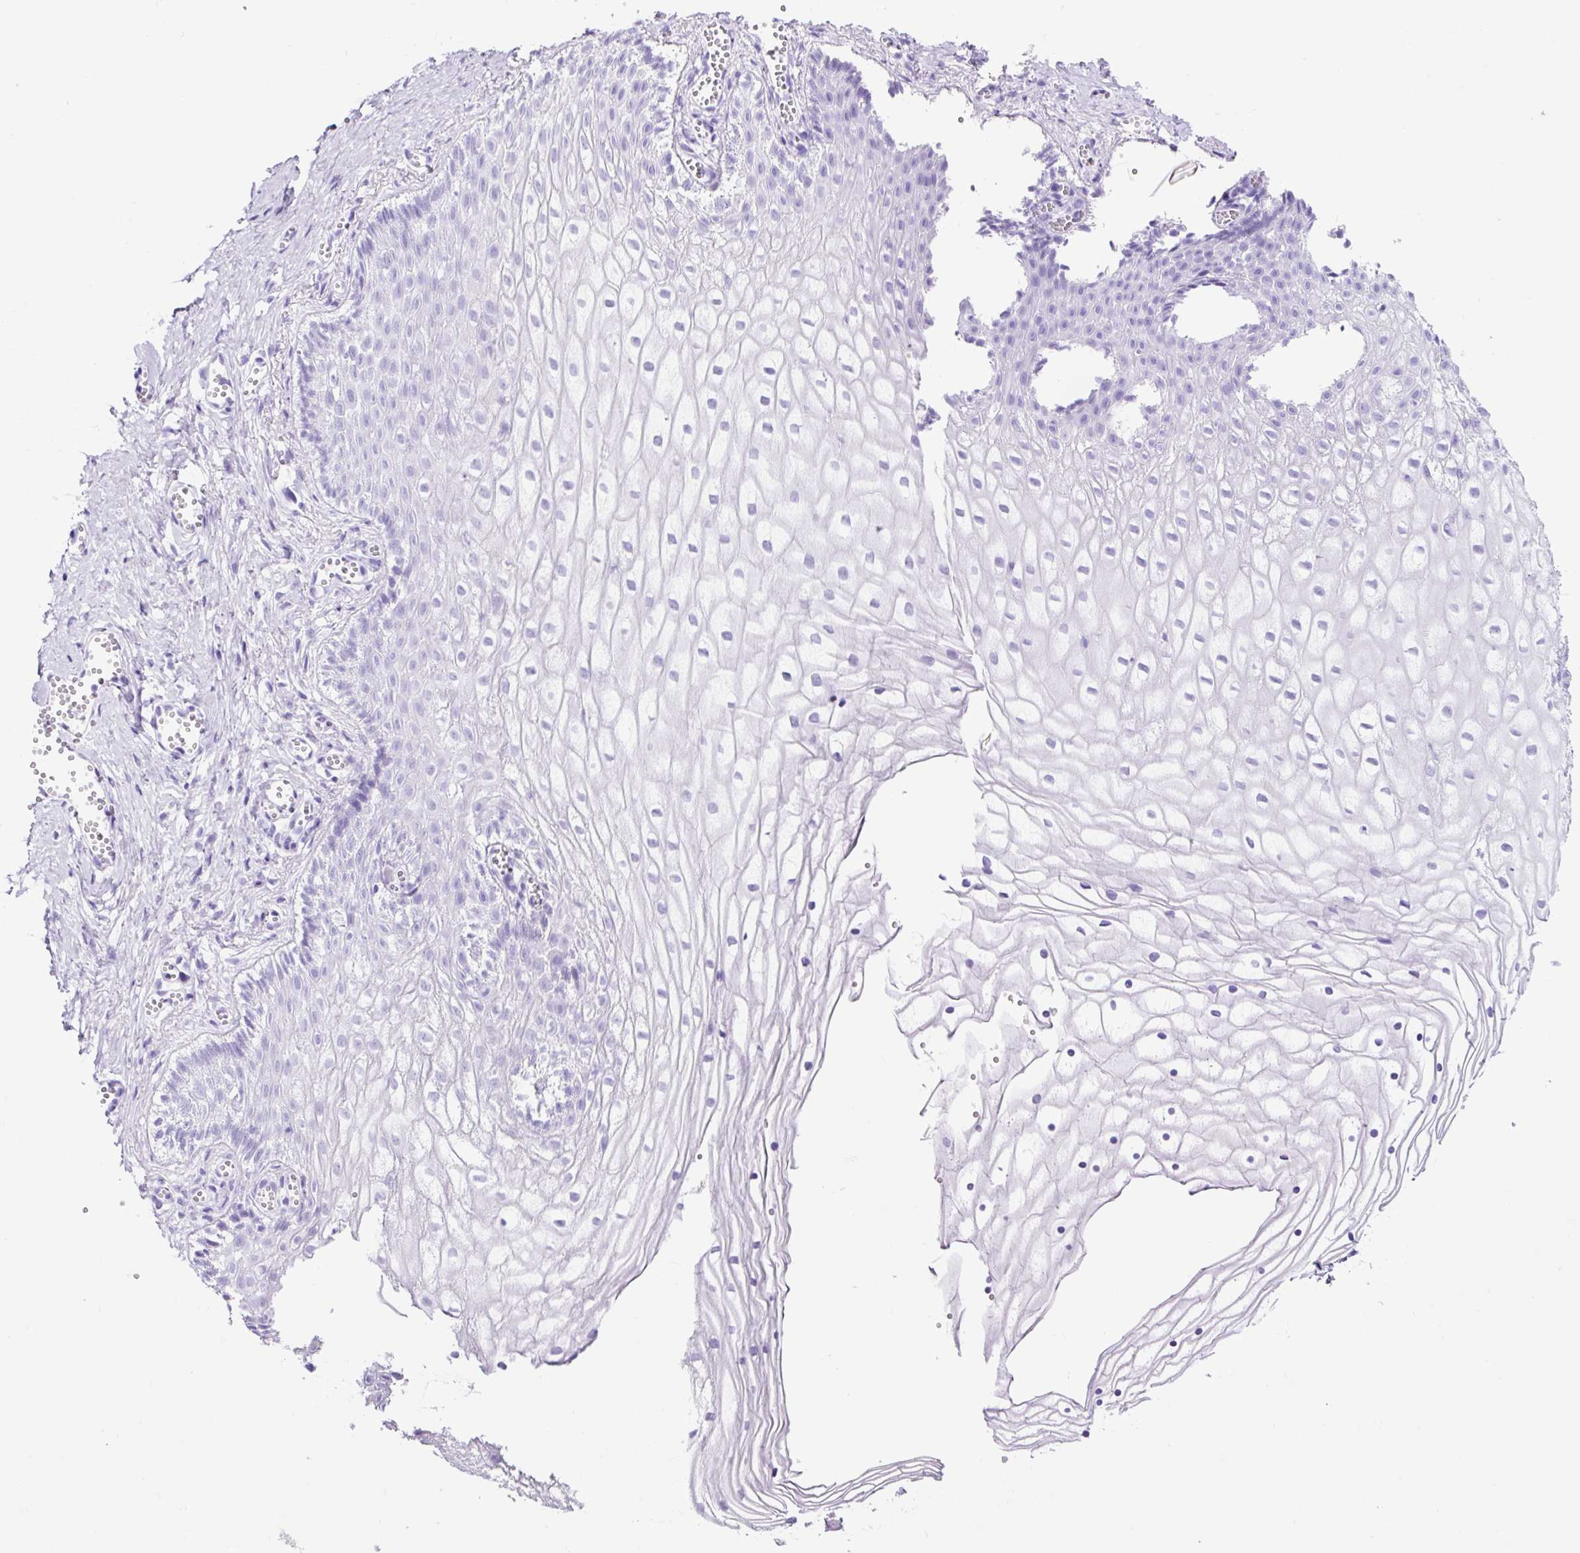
{"staining": {"intensity": "negative", "quantity": "none", "location": "none"}, "tissue": "vagina", "cell_type": "Squamous epithelial cells", "image_type": "normal", "snomed": [{"axis": "morphology", "description": "Normal tissue, NOS"}, {"axis": "topography", "description": "Vagina"}], "caption": "Micrograph shows no protein staining in squamous epithelial cells of benign vagina. The staining is performed using DAB brown chromogen with nuclei counter-stained in using hematoxylin.", "gene": "PDIA2", "patient": {"sex": "female", "age": 56}}